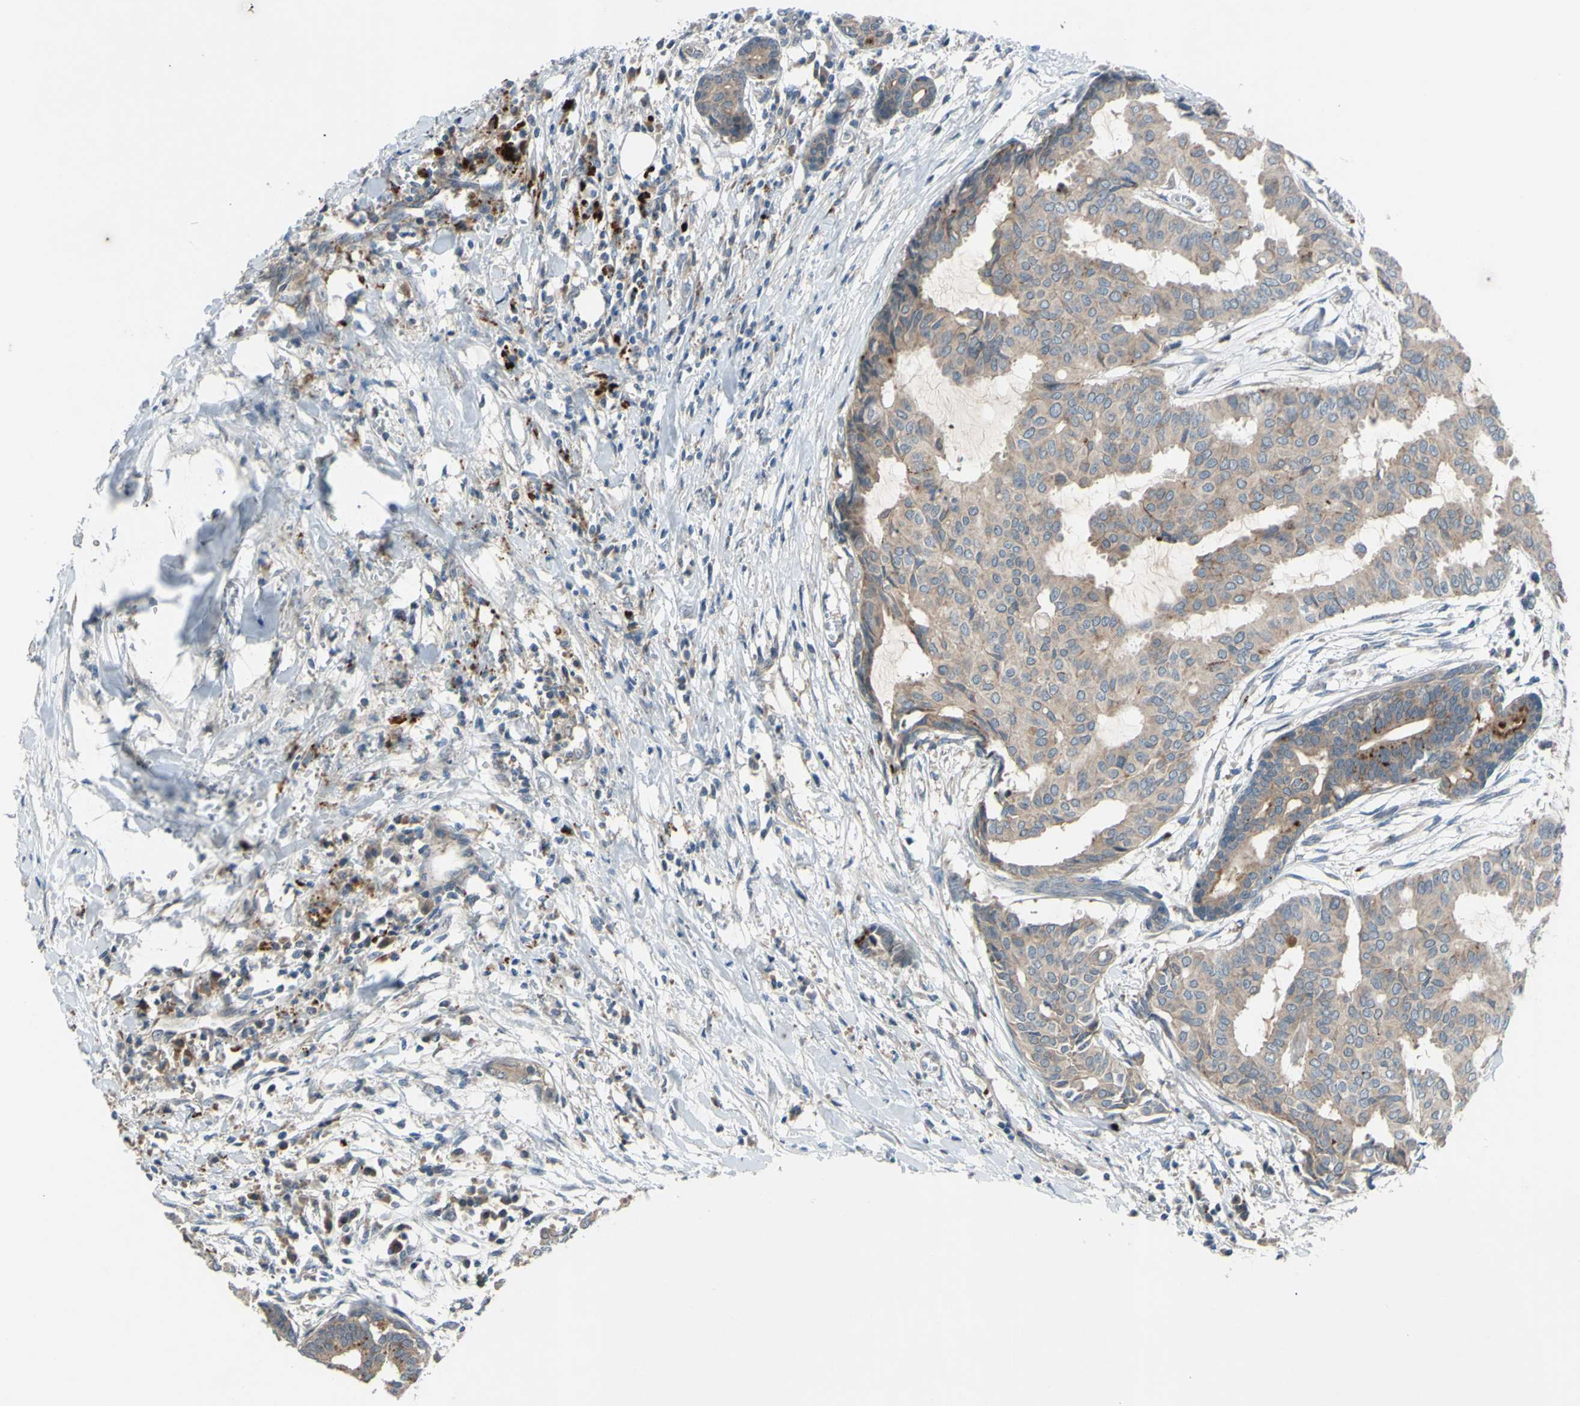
{"staining": {"intensity": "weak", "quantity": ">75%", "location": "cytoplasmic/membranous"}, "tissue": "head and neck cancer", "cell_type": "Tumor cells", "image_type": "cancer", "snomed": [{"axis": "morphology", "description": "Adenocarcinoma, NOS"}, {"axis": "topography", "description": "Salivary gland"}, {"axis": "topography", "description": "Head-Neck"}], "caption": "Weak cytoplasmic/membranous protein positivity is present in about >75% of tumor cells in head and neck cancer. (Stains: DAB (3,3'-diaminobenzidine) in brown, nuclei in blue, Microscopy: brightfield microscopy at high magnification).", "gene": "AFP", "patient": {"sex": "female", "age": 59}}